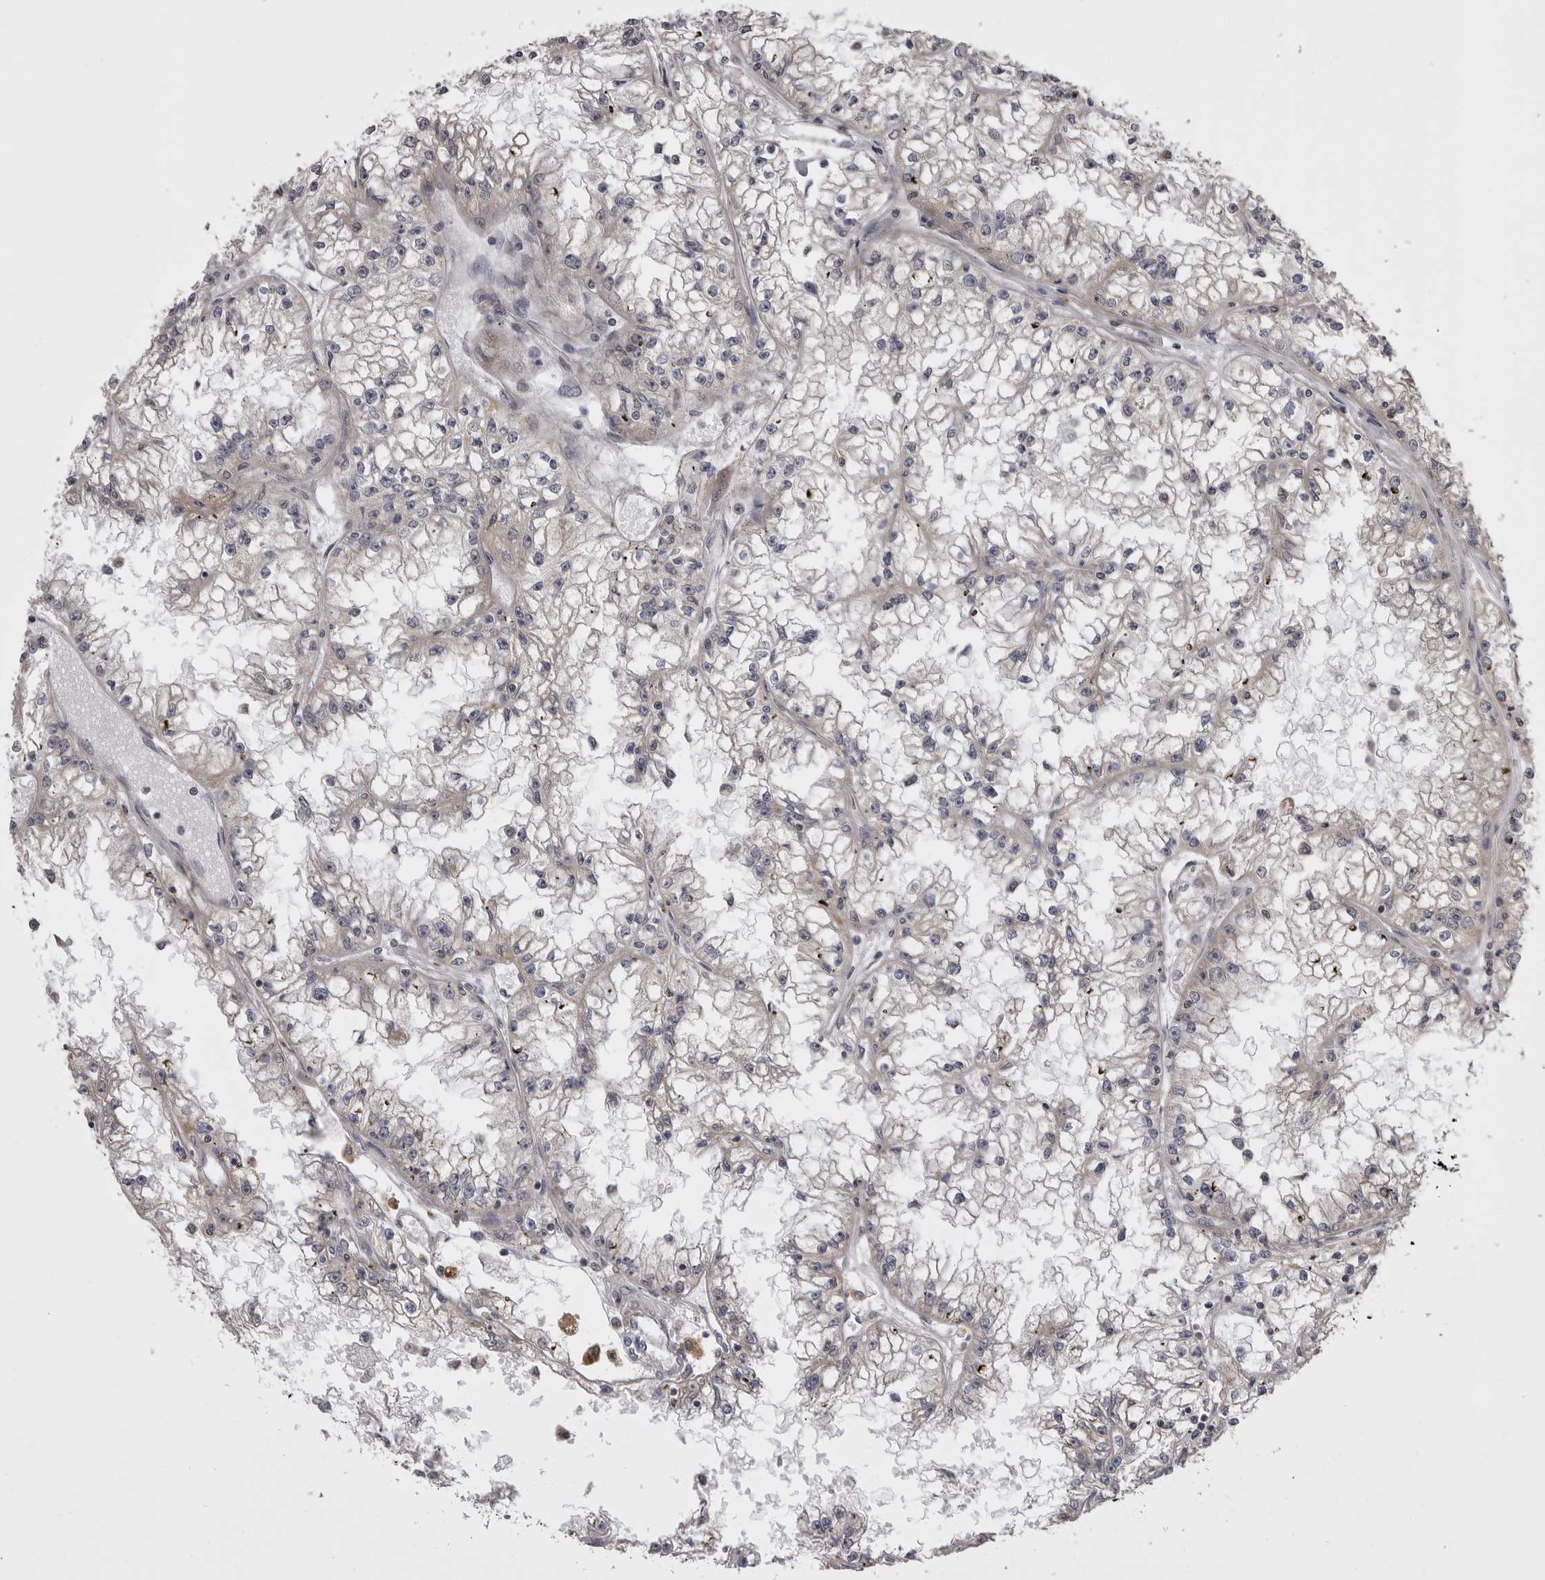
{"staining": {"intensity": "negative", "quantity": "none", "location": "none"}, "tissue": "renal cancer", "cell_type": "Tumor cells", "image_type": "cancer", "snomed": [{"axis": "morphology", "description": "Adenocarcinoma, NOS"}, {"axis": "topography", "description": "Kidney"}], "caption": "There is no significant positivity in tumor cells of renal cancer (adenocarcinoma). (DAB immunohistochemistry, high magnification).", "gene": "ZNRF1", "patient": {"sex": "male", "age": 56}}